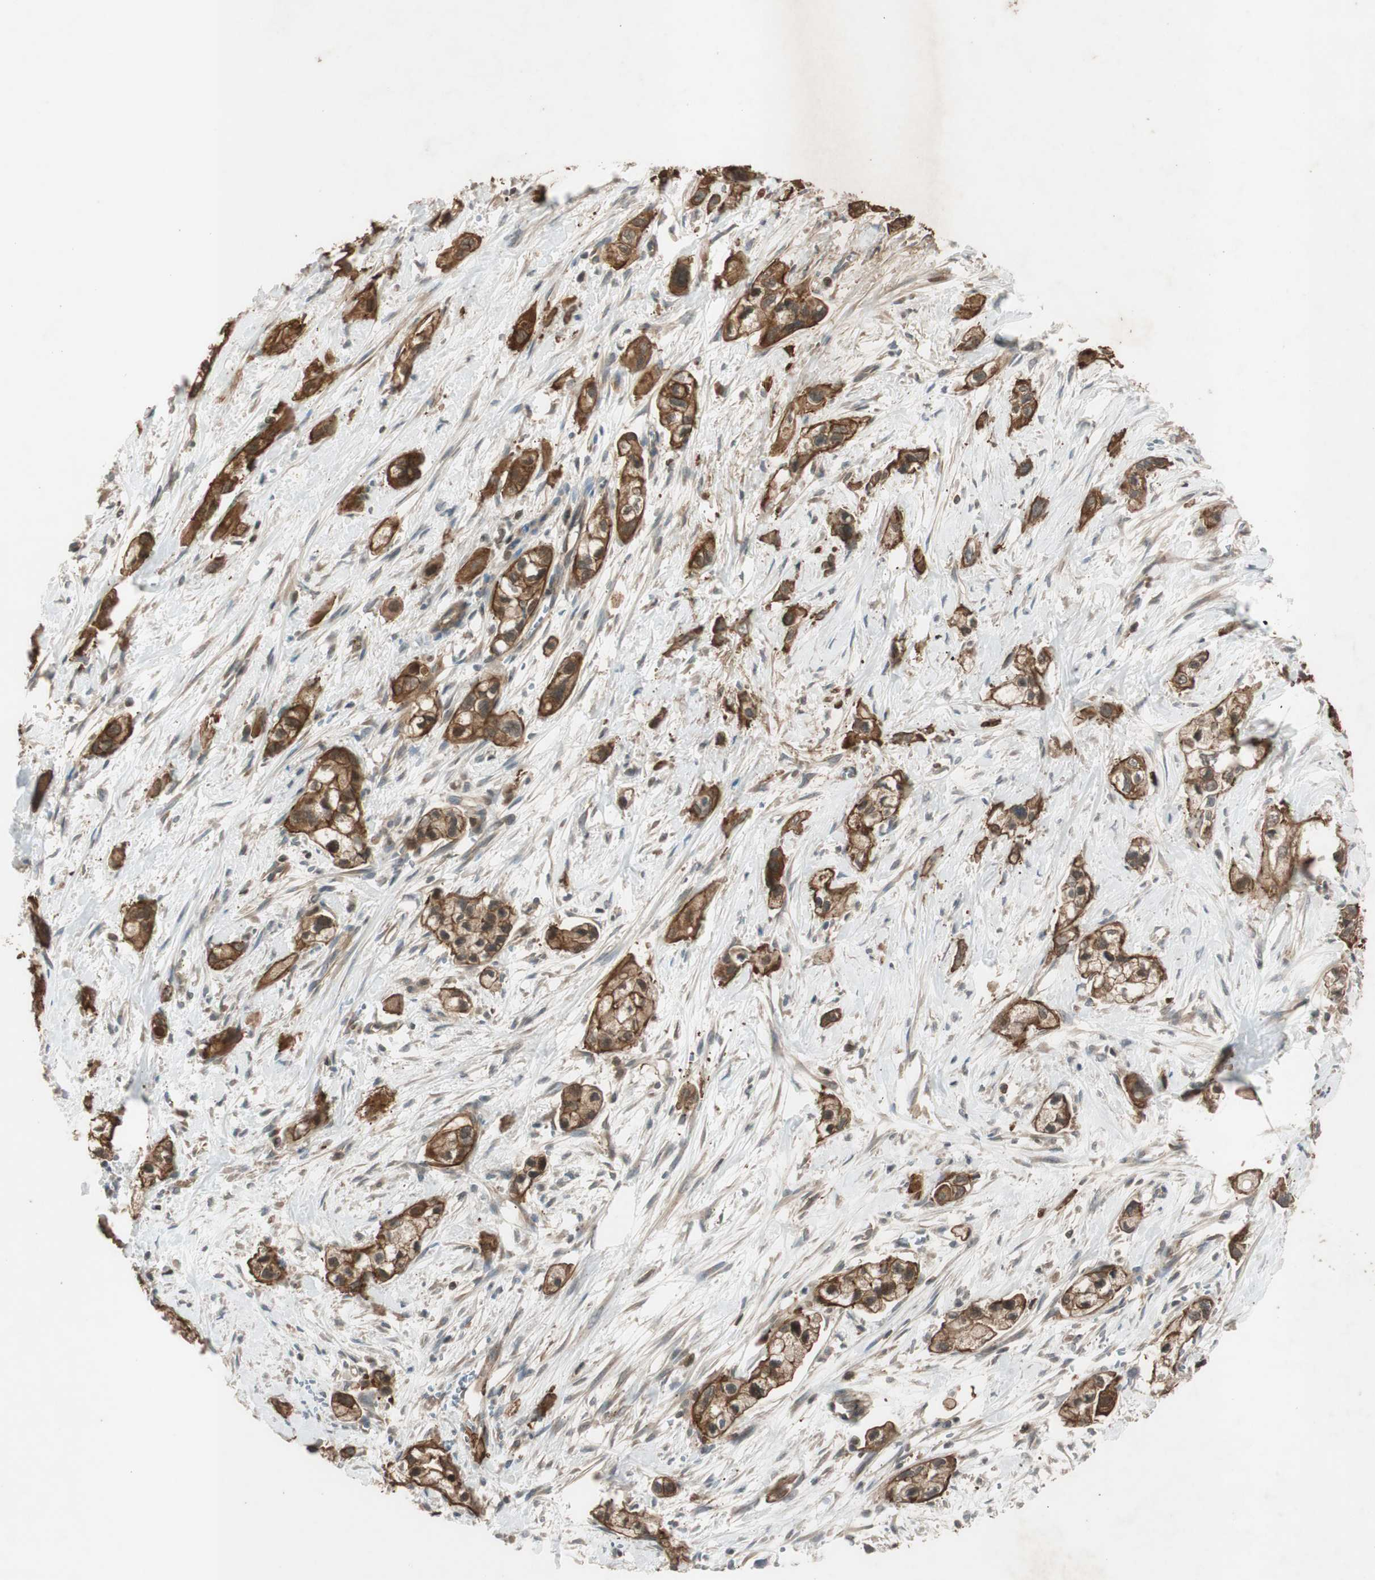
{"staining": {"intensity": "moderate", "quantity": ">75%", "location": "cytoplasmic/membranous"}, "tissue": "pancreatic cancer", "cell_type": "Tumor cells", "image_type": "cancer", "snomed": [{"axis": "morphology", "description": "Adenocarcinoma, NOS"}, {"axis": "topography", "description": "Pancreas"}], "caption": "Pancreatic cancer (adenocarcinoma) tissue displays moderate cytoplasmic/membranous expression in about >75% of tumor cells", "gene": "EPHA8", "patient": {"sex": "male", "age": 74}}